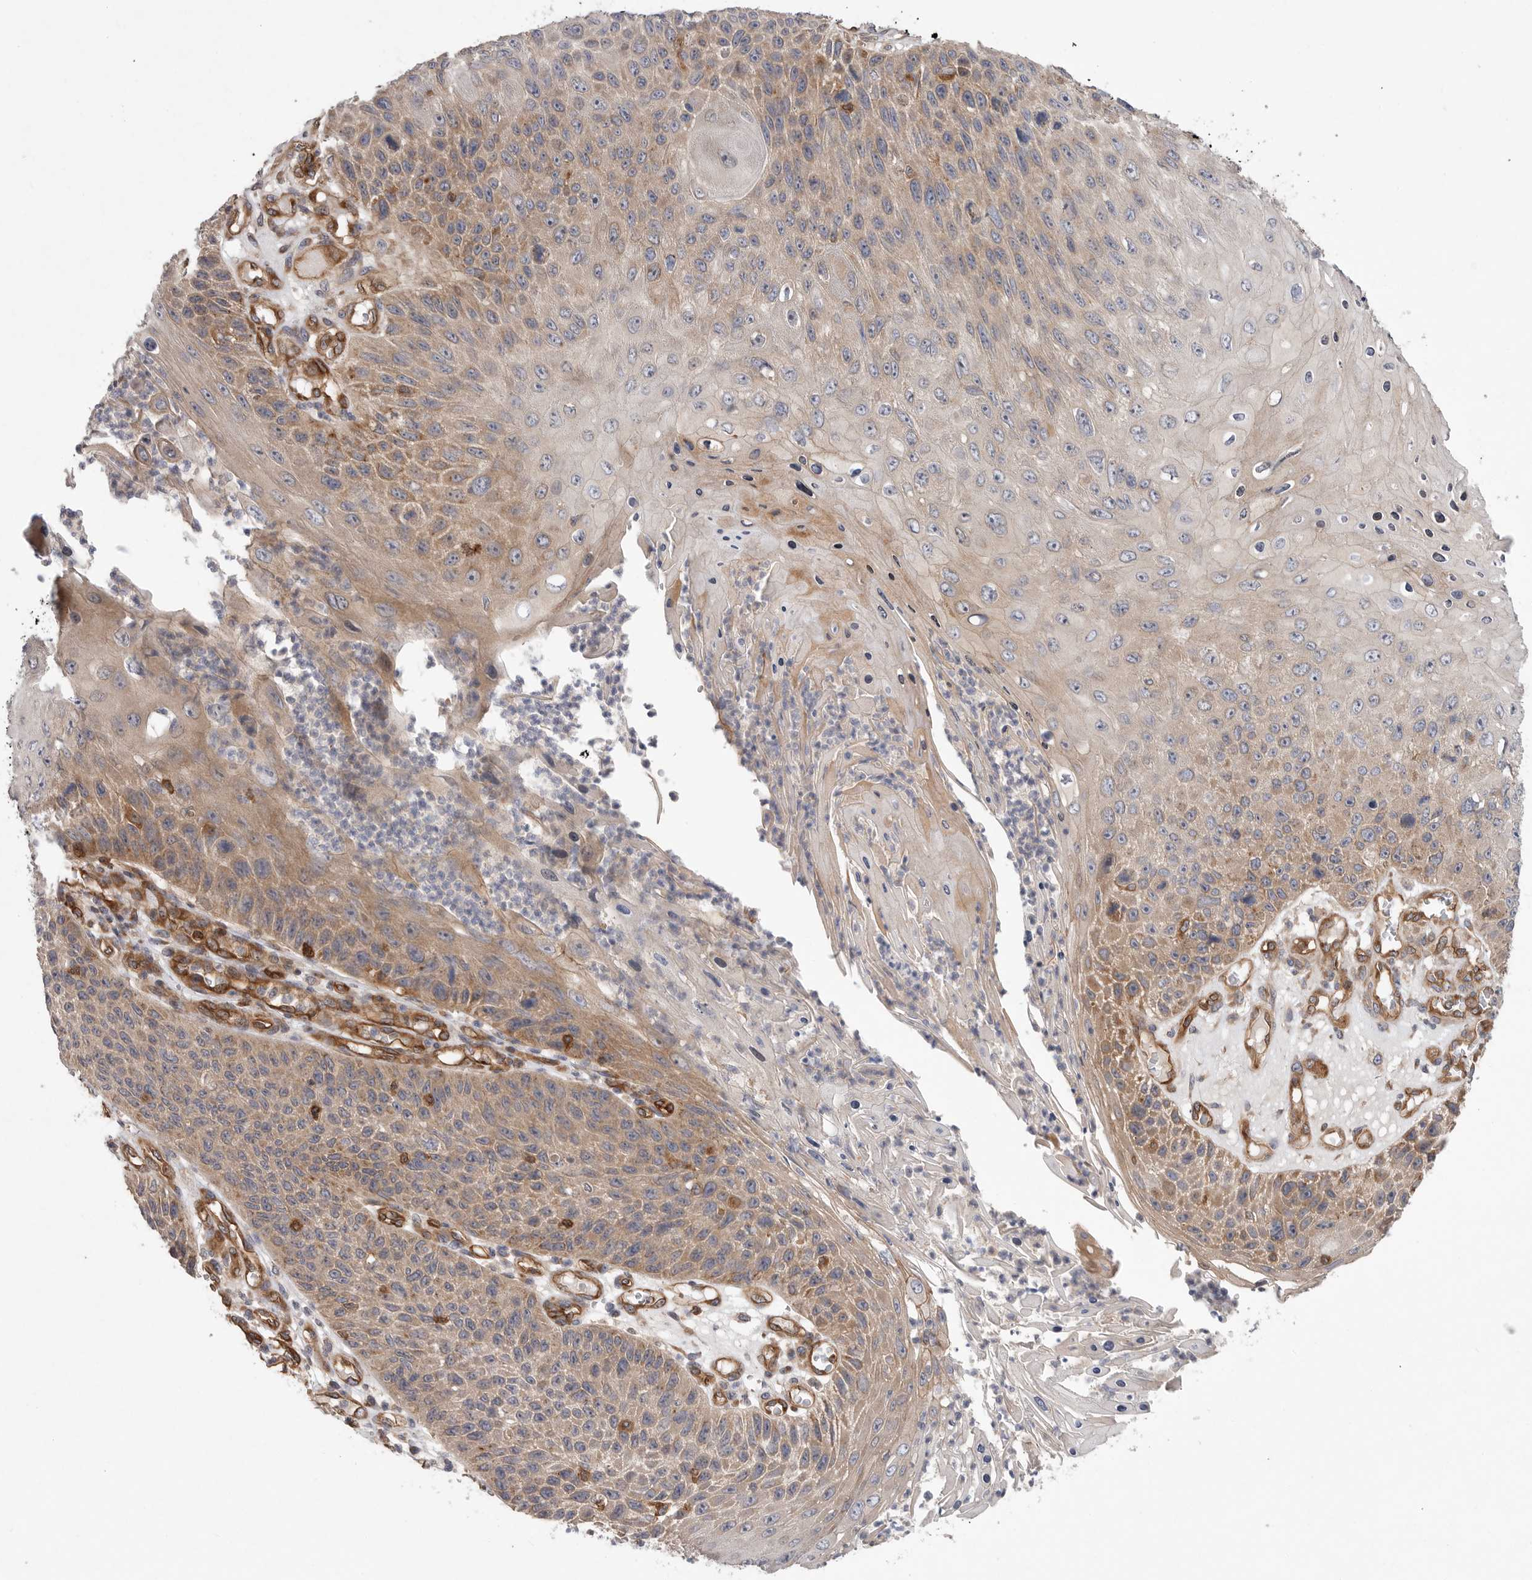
{"staining": {"intensity": "moderate", "quantity": "25%-75%", "location": "cytoplasmic/membranous"}, "tissue": "skin cancer", "cell_type": "Tumor cells", "image_type": "cancer", "snomed": [{"axis": "morphology", "description": "Squamous cell carcinoma, NOS"}, {"axis": "topography", "description": "Skin"}], "caption": "This micrograph exhibits IHC staining of skin cancer, with medium moderate cytoplasmic/membranous staining in about 25%-75% of tumor cells.", "gene": "PRKCH", "patient": {"sex": "female", "age": 88}}